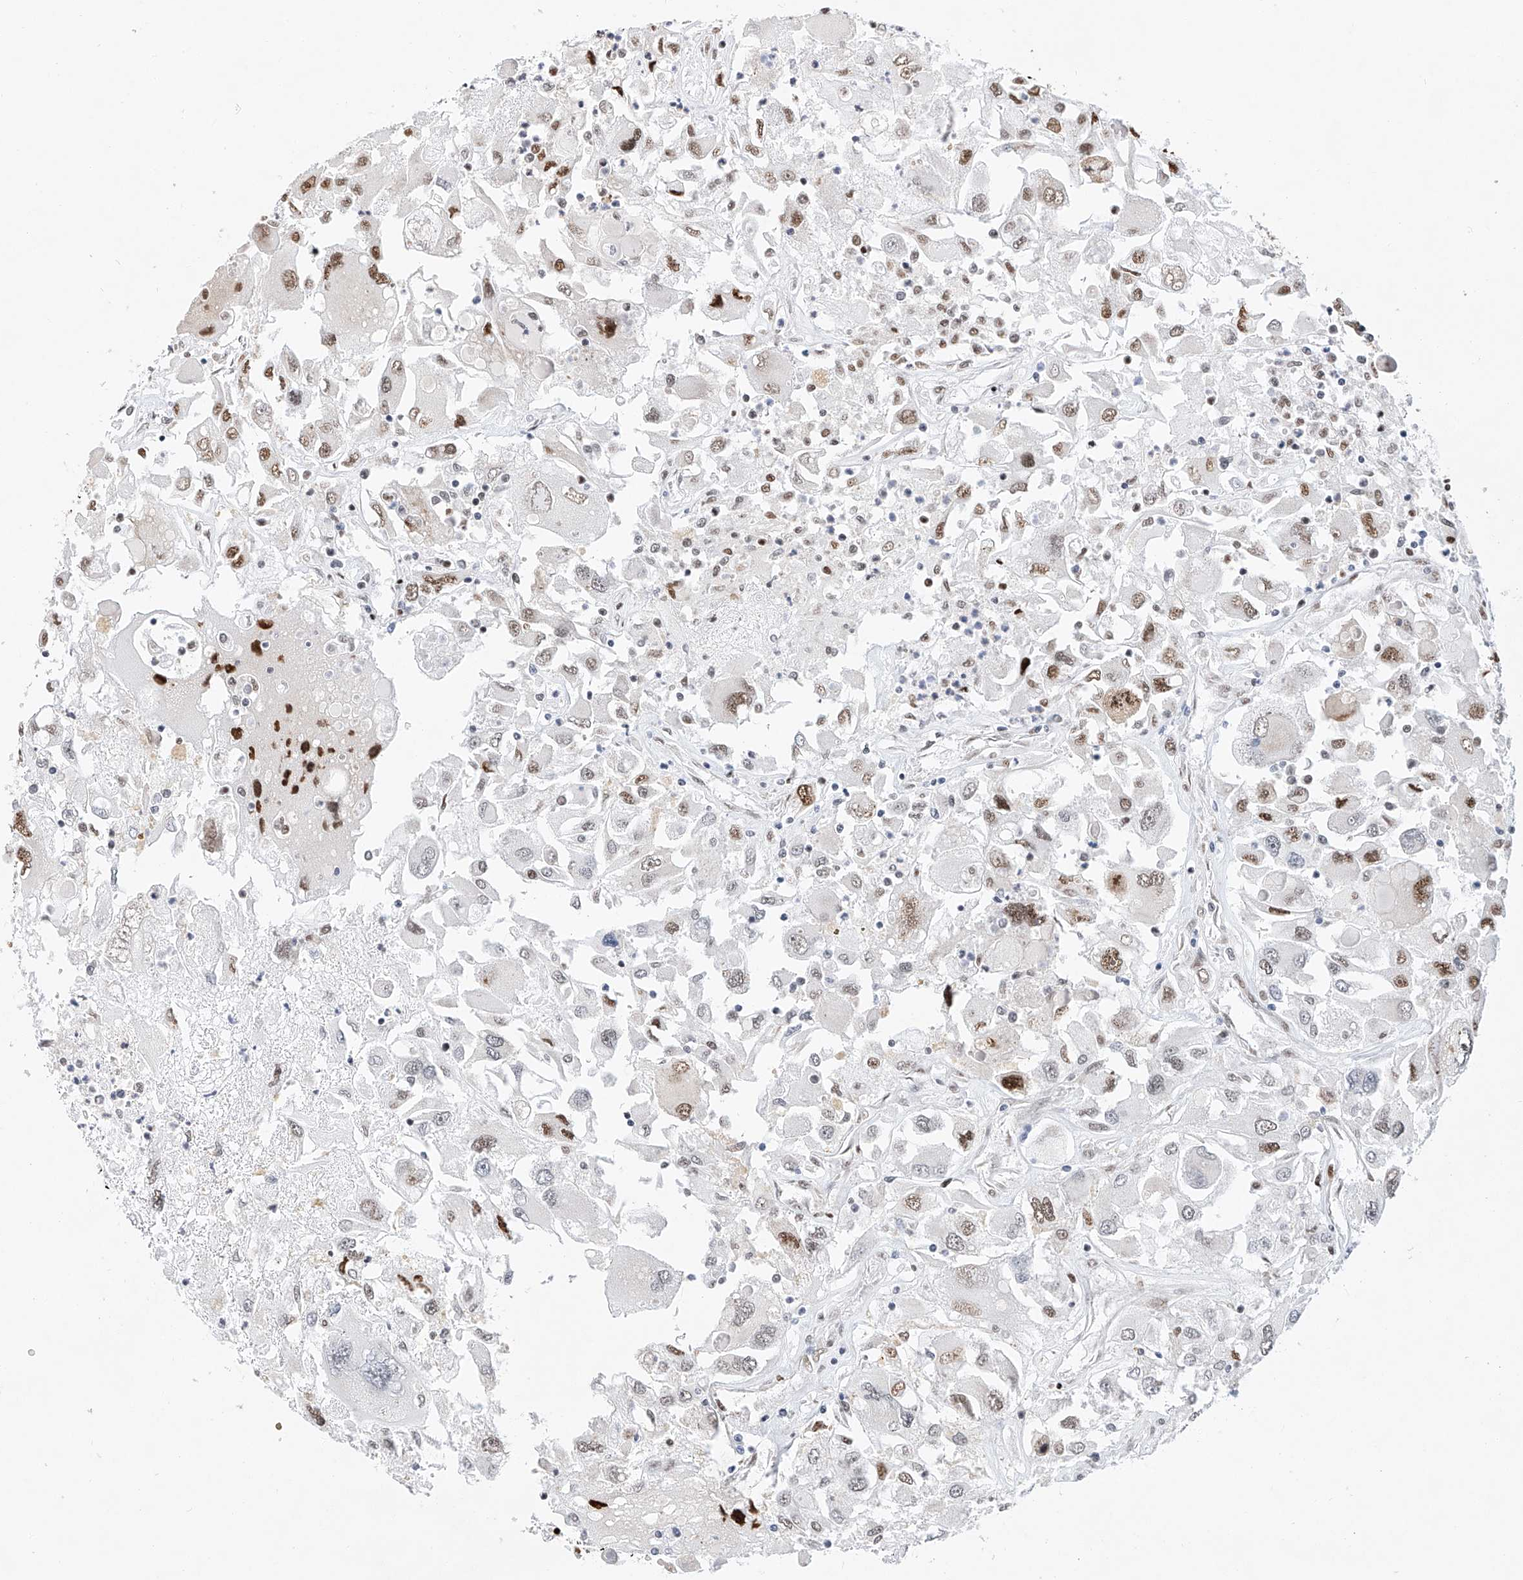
{"staining": {"intensity": "moderate", "quantity": "25%-75%", "location": "nuclear"}, "tissue": "renal cancer", "cell_type": "Tumor cells", "image_type": "cancer", "snomed": [{"axis": "morphology", "description": "Adenocarcinoma, NOS"}, {"axis": "topography", "description": "Kidney"}], "caption": "The immunohistochemical stain labels moderate nuclear staining in tumor cells of renal cancer tissue.", "gene": "SRSF6", "patient": {"sex": "female", "age": 52}}